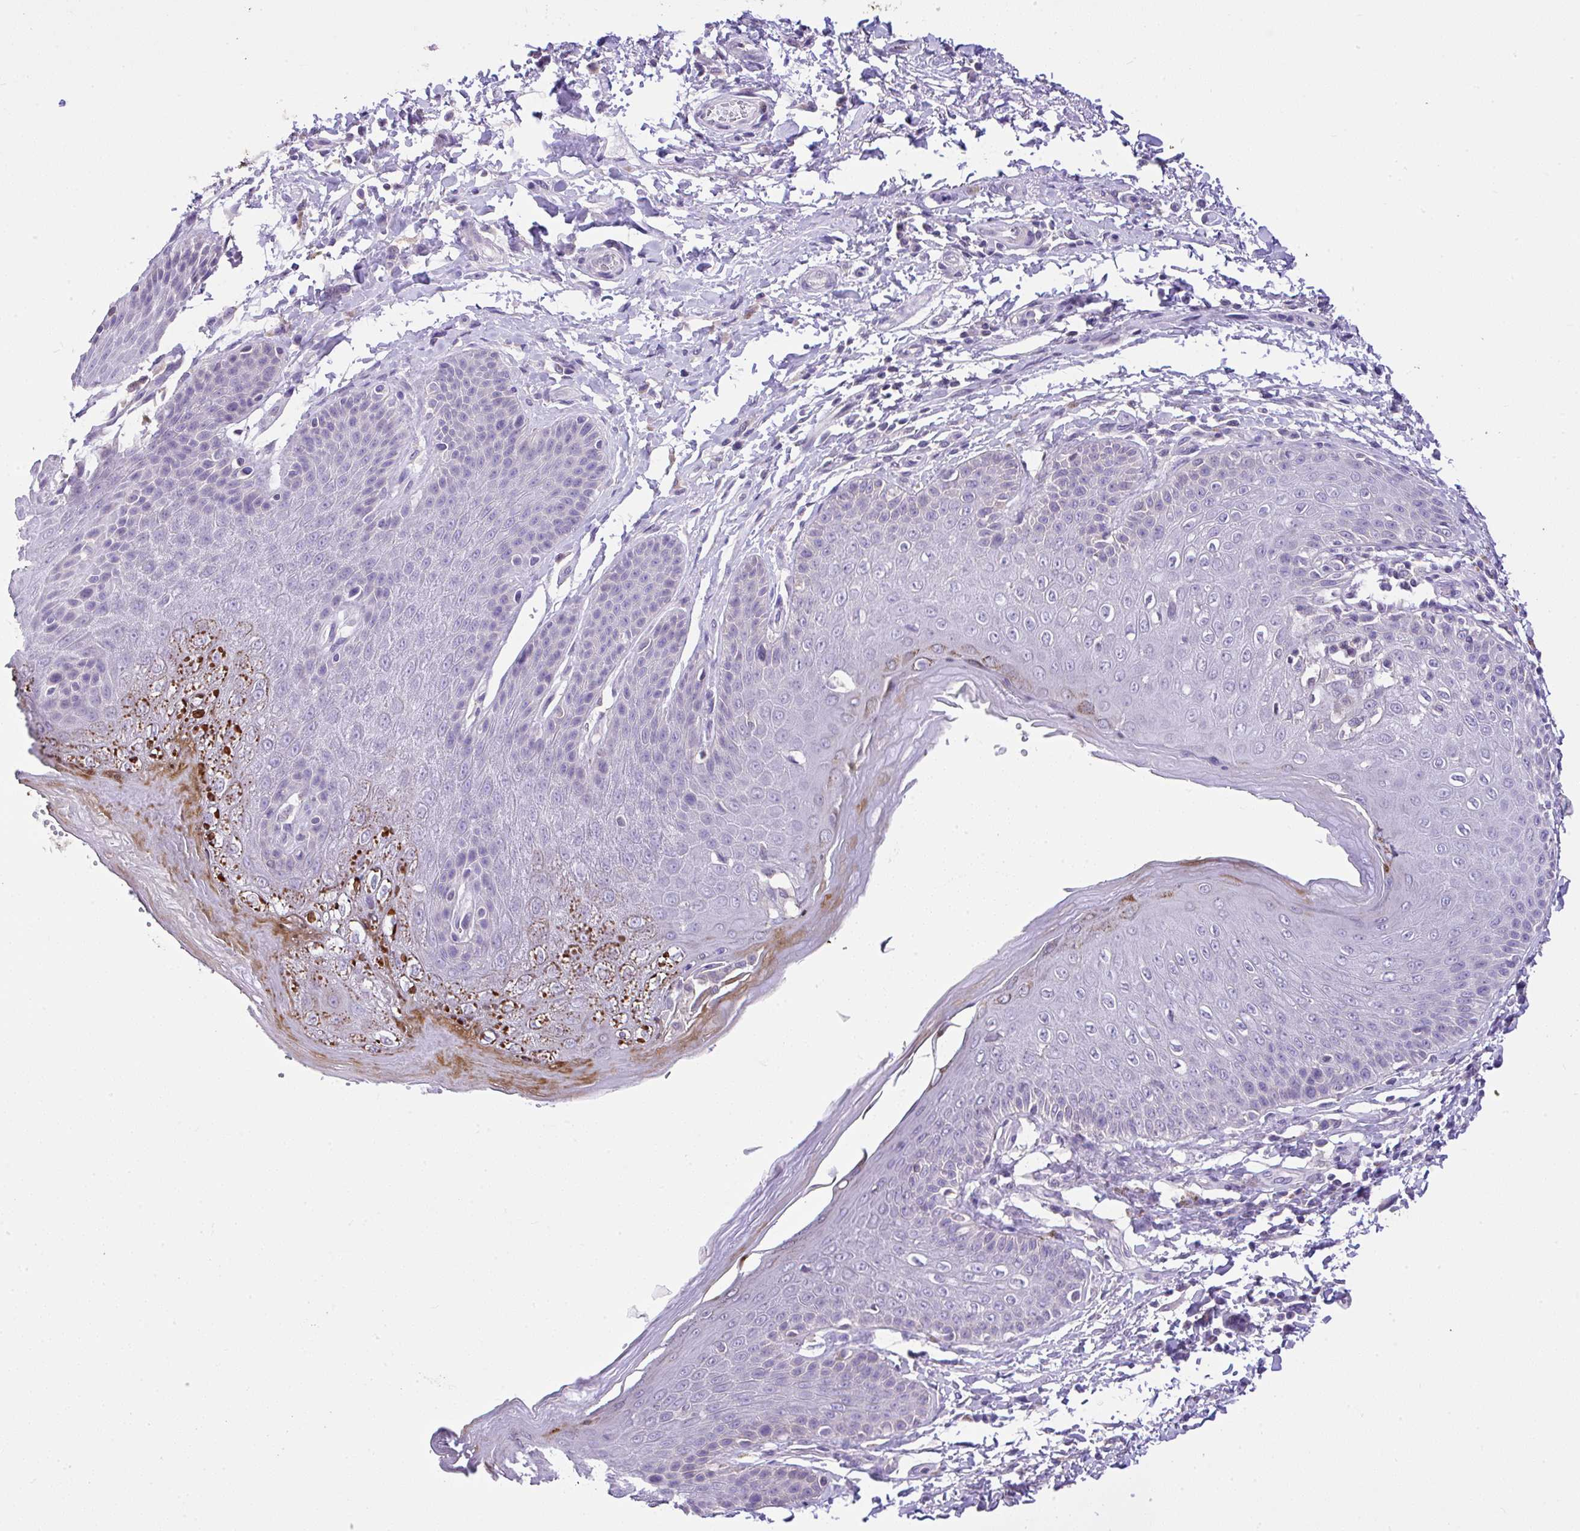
{"staining": {"intensity": "moderate", "quantity": "<25%", "location": "cytoplasmic/membranous"}, "tissue": "skin", "cell_type": "Epidermal cells", "image_type": "normal", "snomed": [{"axis": "morphology", "description": "Normal tissue, NOS"}, {"axis": "topography", "description": "Peripheral nerve tissue"}], "caption": "Protein expression analysis of normal skin displays moderate cytoplasmic/membranous staining in about <25% of epidermal cells.", "gene": "CTU1", "patient": {"sex": "male", "age": 51}}